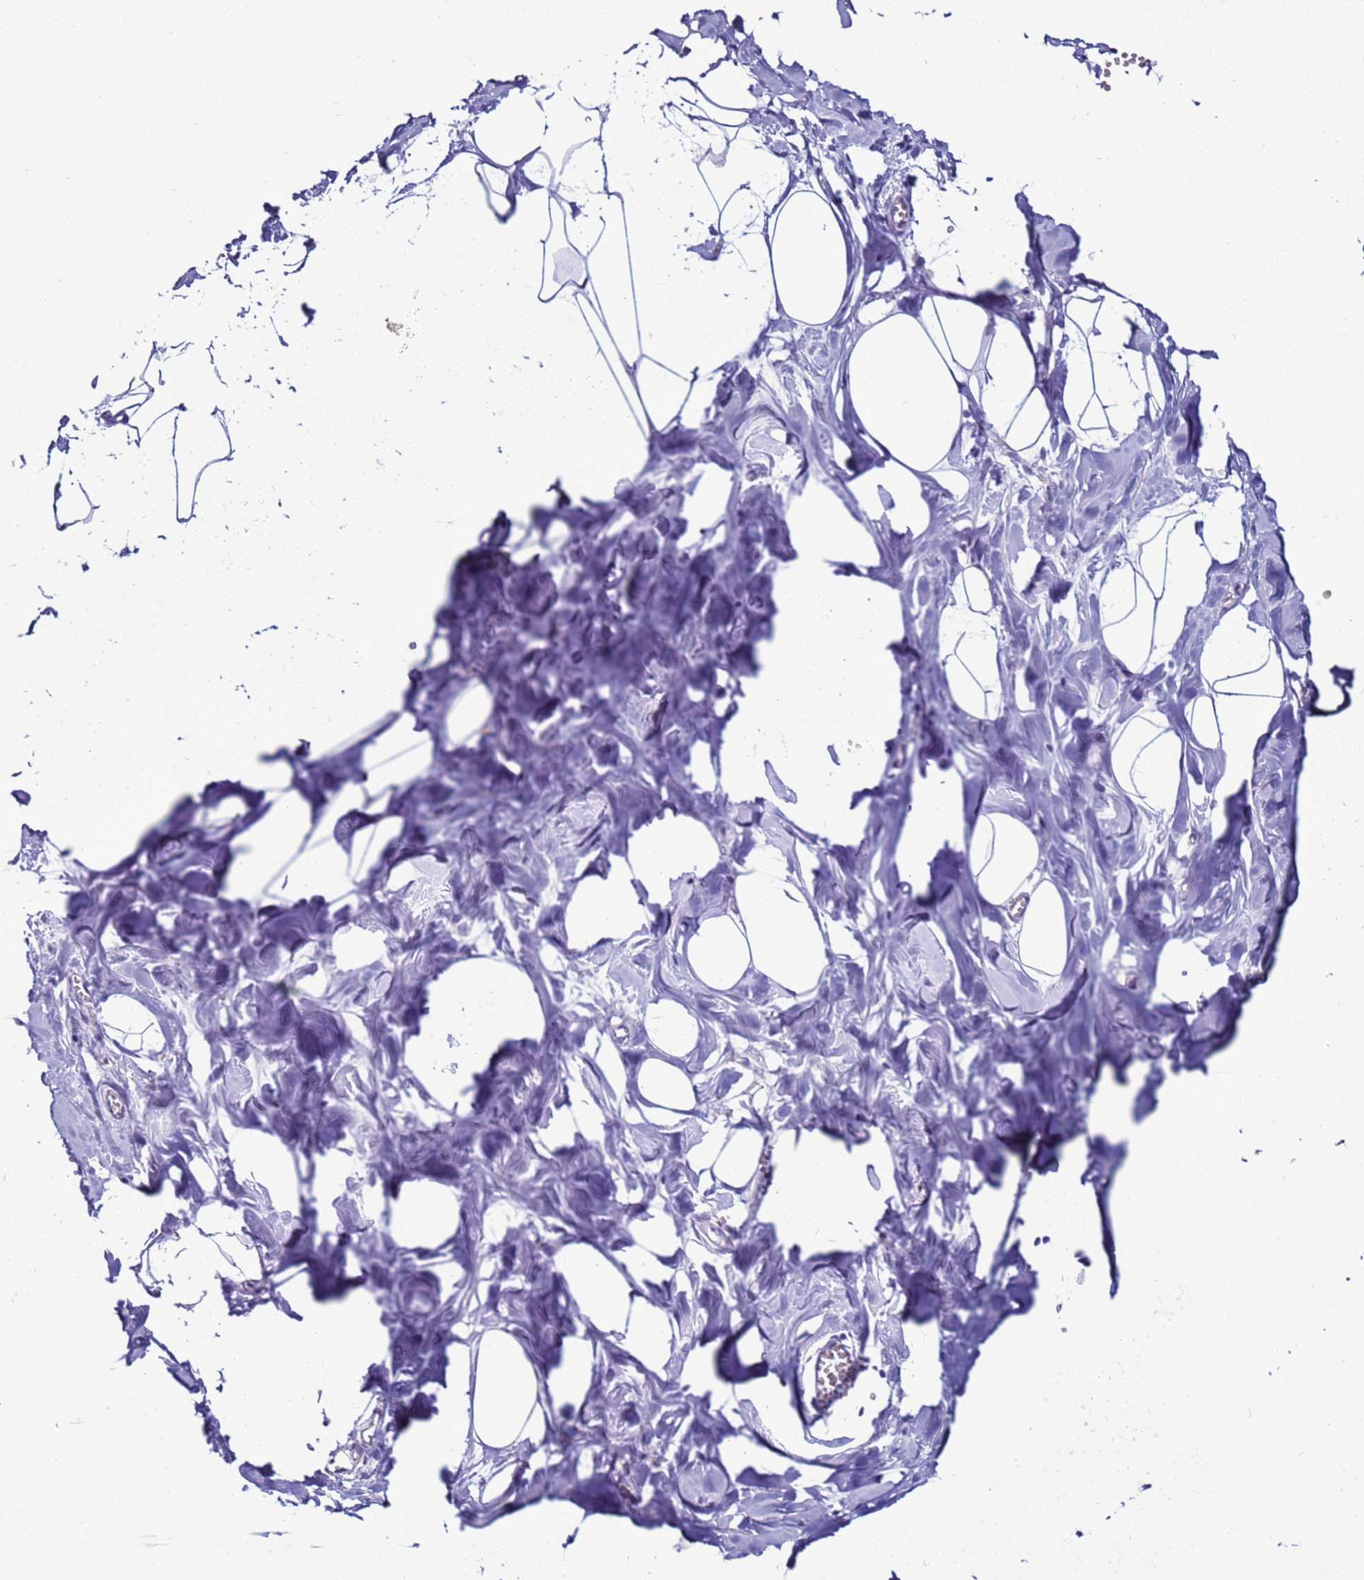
{"staining": {"intensity": "negative", "quantity": "none", "location": "none"}, "tissue": "breast", "cell_type": "Adipocytes", "image_type": "normal", "snomed": [{"axis": "morphology", "description": "Normal tissue, NOS"}, {"axis": "topography", "description": "Breast"}], "caption": "Adipocytes are negative for brown protein staining in benign breast. (Stains: DAB immunohistochemistry with hematoxylin counter stain, Microscopy: brightfield microscopy at high magnification).", "gene": "LRRC10B", "patient": {"sex": "female", "age": 27}}